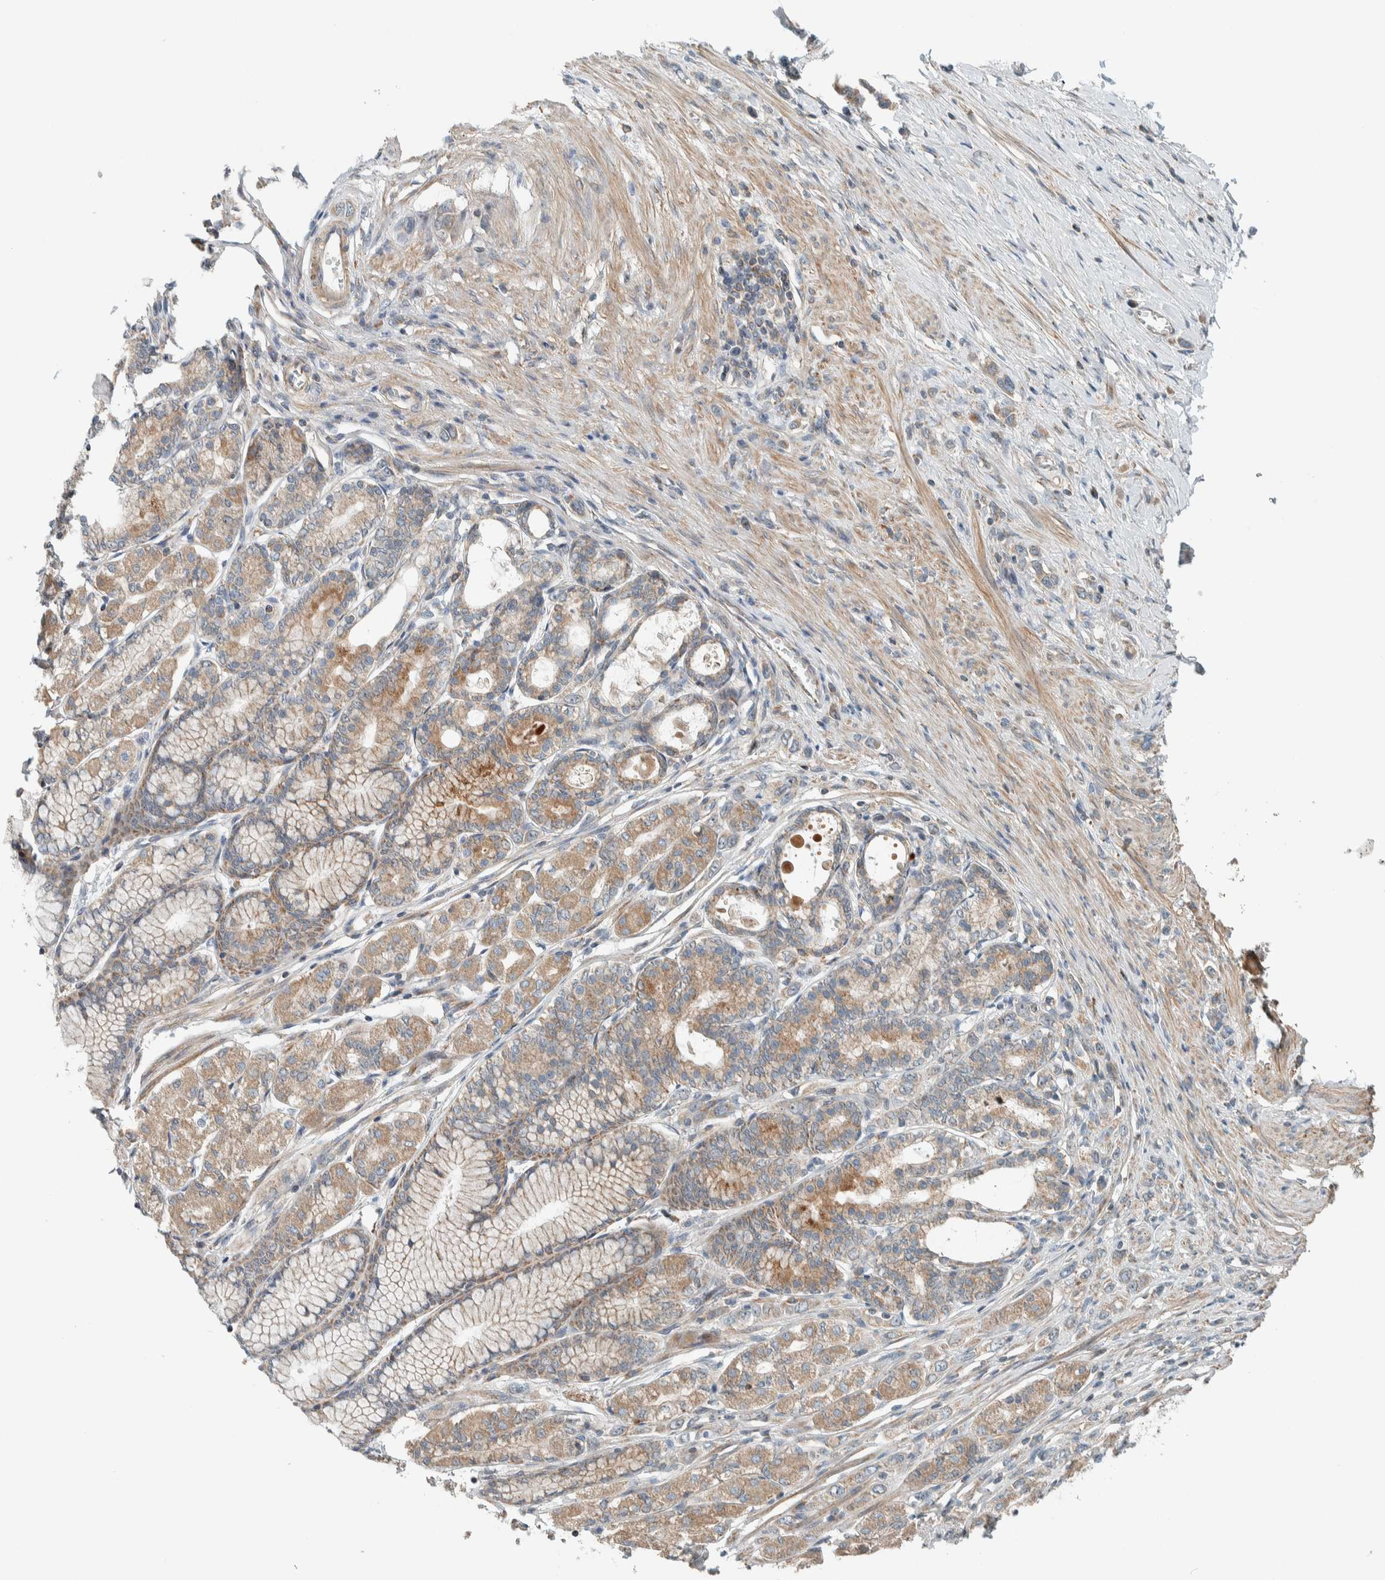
{"staining": {"intensity": "moderate", "quantity": ">75%", "location": "cytoplasmic/membranous"}, "tissue": "stomach cancer", "cell_type": "Tumor cells", "image_type": "cancer", "snomed": [{"axis": "morphology", "description": "Adenocarcinoma, NOS"}, {"axis": "topography", "description": "Stomach"}], "caption": "The immunohistochemical stain labels moderate cytoplasmic/membranous staining in tumor cells of stomach cancer tissue.", "gene": "SLFN12L", "patient": {"sex": "female", "age": 65}}